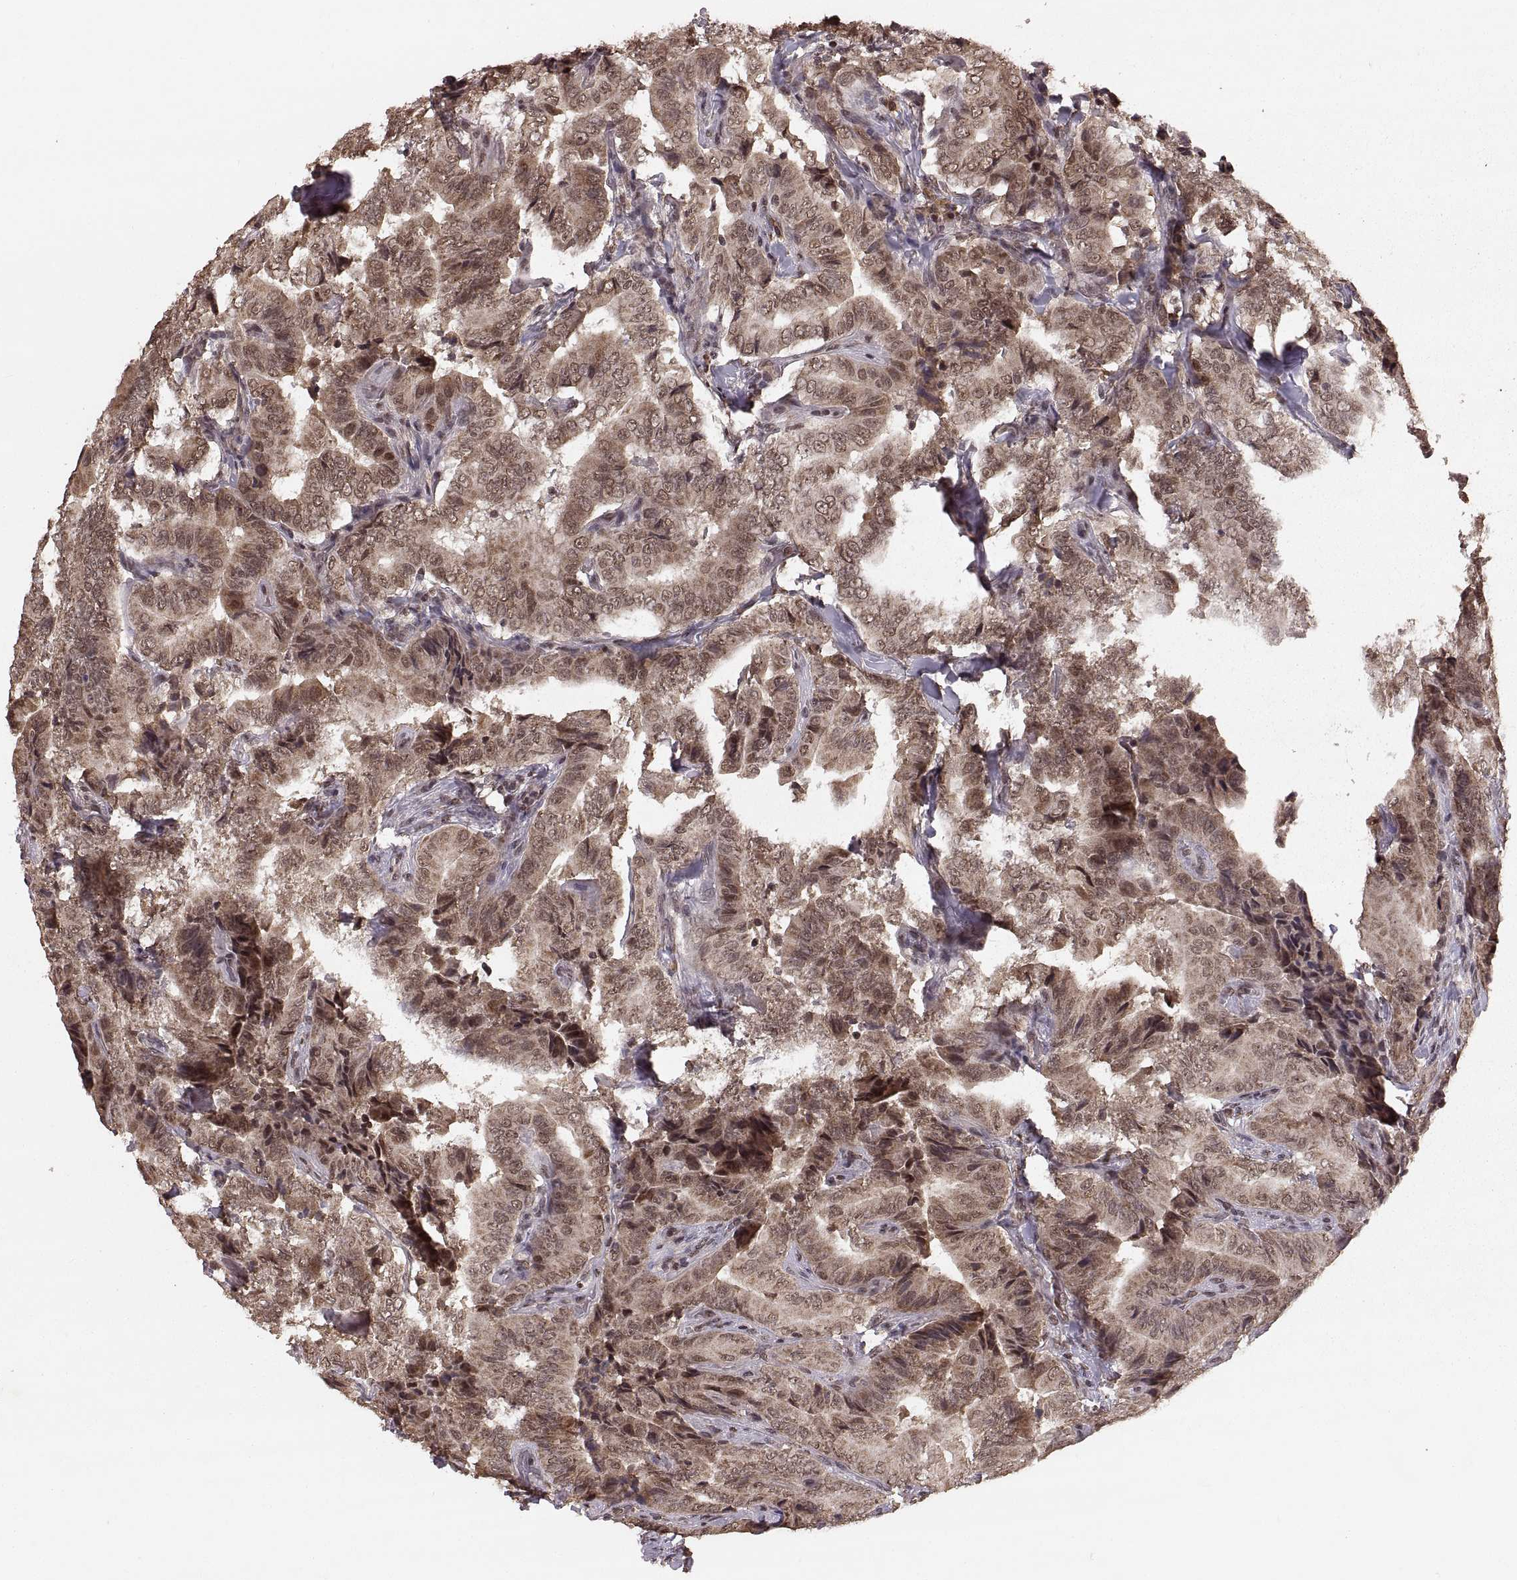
{"staining": {"intensity": "moderate", "quantity": ">75%", "location": "cytoplasmic/membranous"}, "tissue": "thyroid cancer", "cell_type": "Tumor cells", "image_type": "cancer", "snomed": [{"axis": "morphology", "description": "Papillary adenocarcinoma, NOS"}, {"axis": "topography", "description": "Thyroid gland"}], "caption": "Immunohistochemistry (IHC) histopathology image of thyroid cancer (papillary adenocarcinoma) stained for a protein (brown), which shows medium levels of moderate cytoplasmic/membranous staining in about >75% of tumor cells.", "gene": "RFT1", "patient": {"sex": "male", "age": 61}}